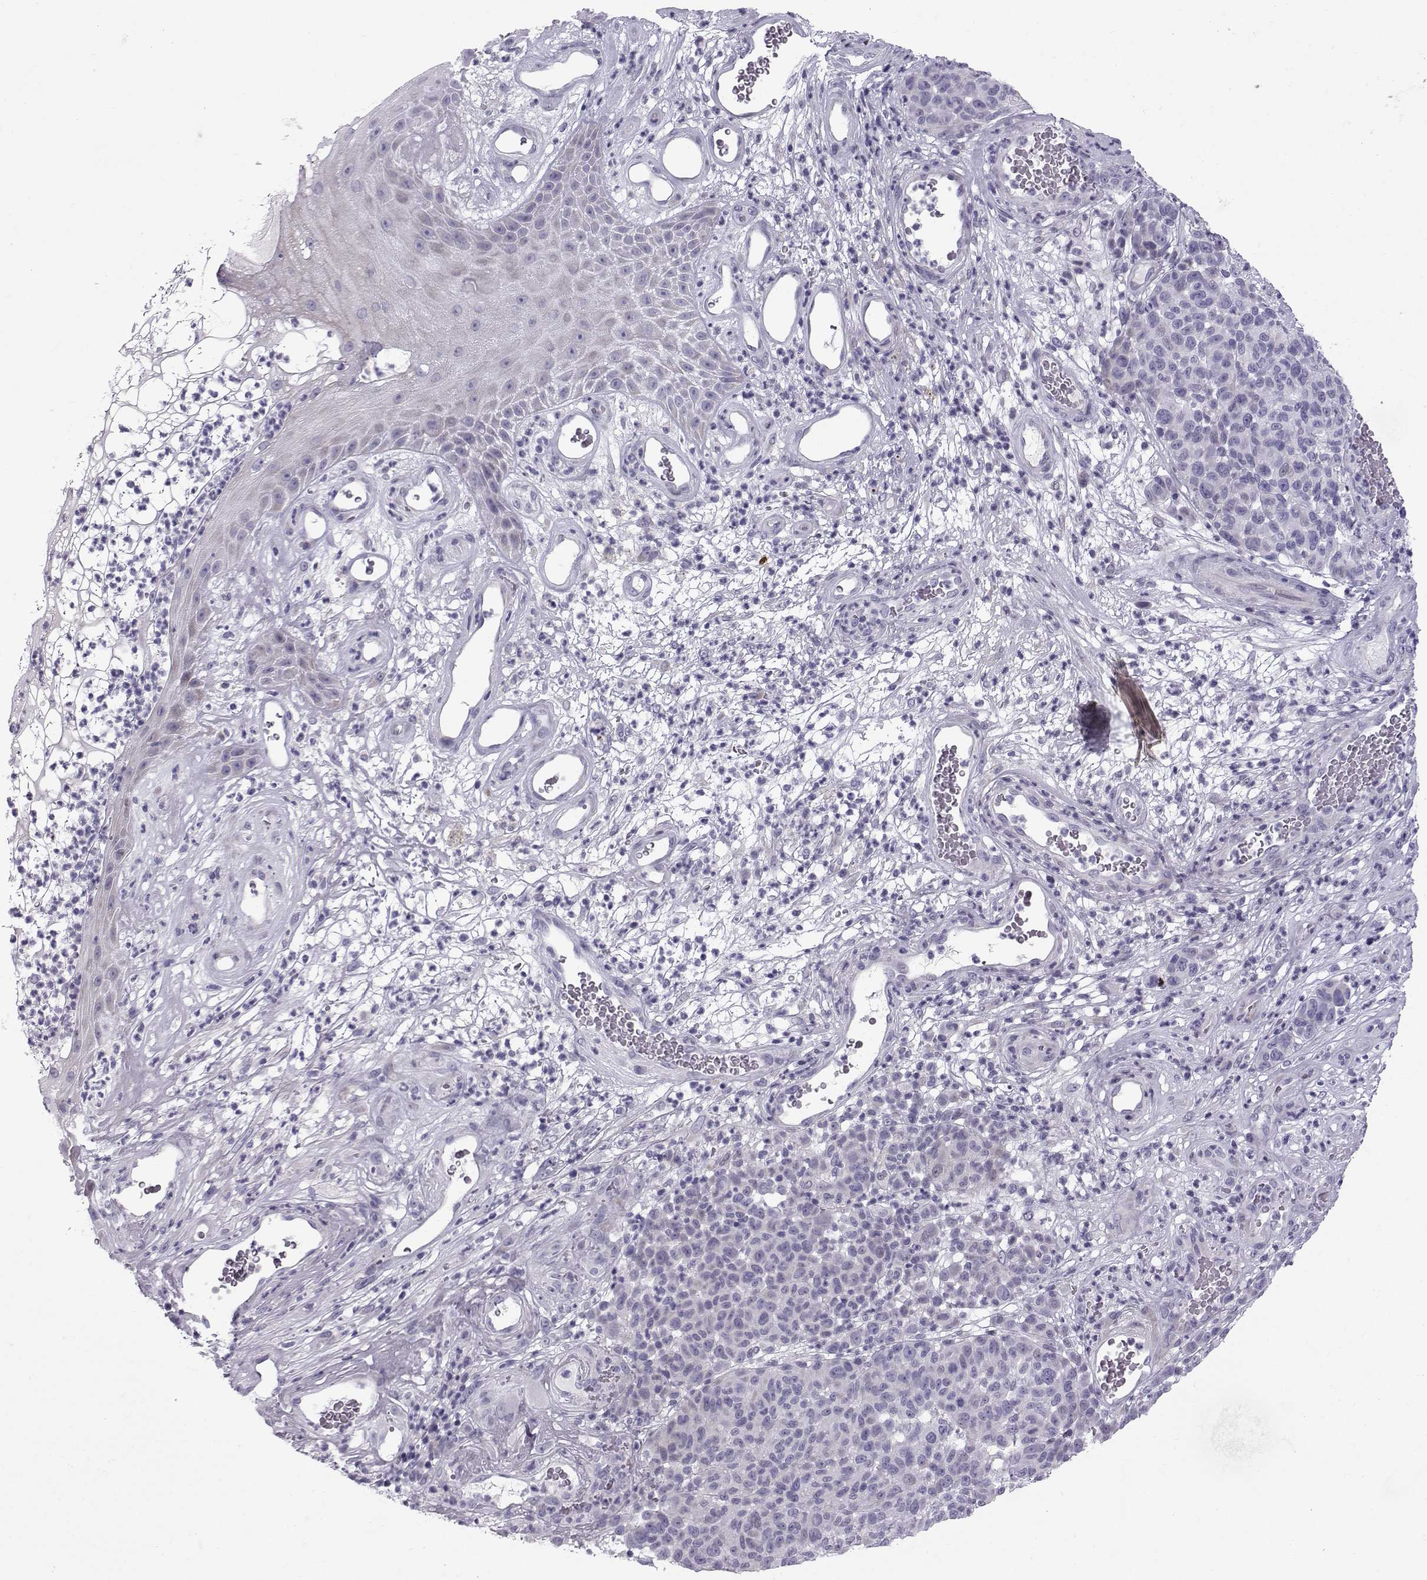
{"staining": {"intensity": "negative", "quantity": "none", "location": "none"}, "tissue": "melanoma", "cell_type": "Tumor cells", "image_type": "cancer", "snomed": [{"axis": "morphology", "description": "Malignant melanoma, NOS"}, {"axis": "topography", "description": "Skin"}], "caption": "This is a micrograph of immunohistochemistry (IHC) staining of melanoma, which shows no staining in tumor cells.", "gene": "DMRT3", "patient": {"sex": "male", "age": 59}}